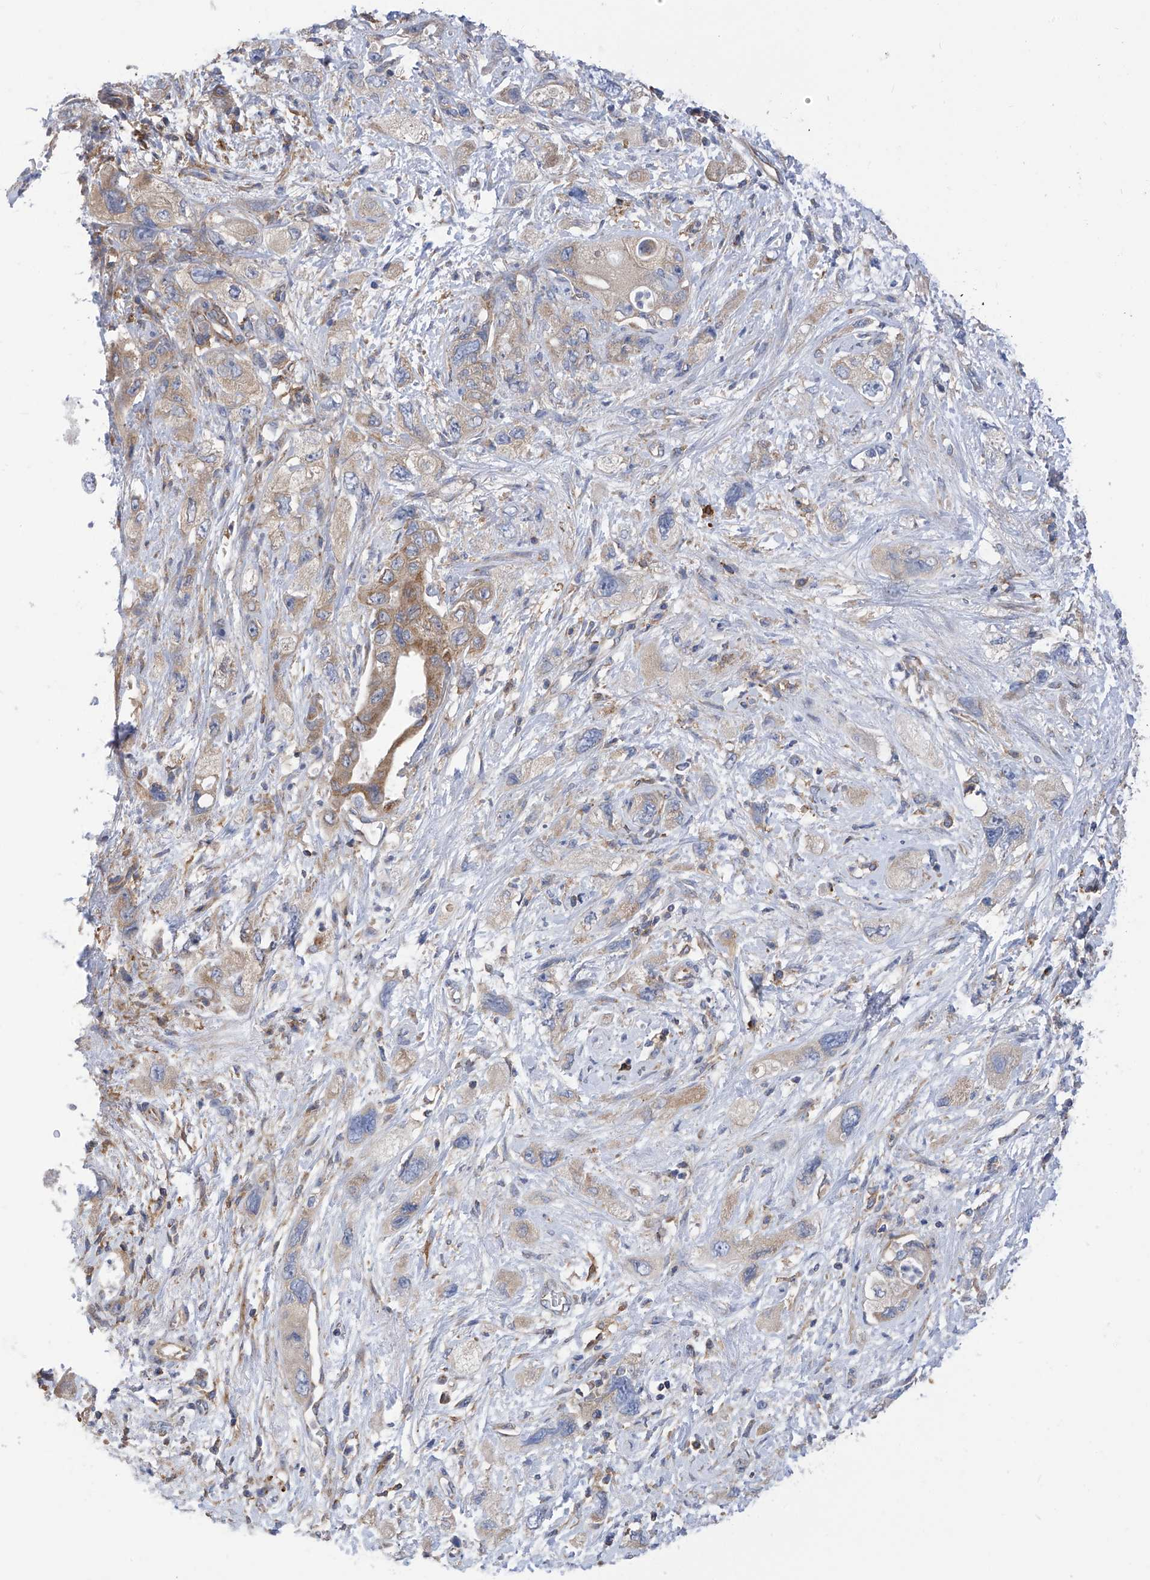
{"staining": {"intensity": "moderate", "quantity": "<25%", "location": "cytoplasmic/membranous"}, "tissue": "pancreatic cancer", "cell_type": "Tumor cells", "image_type": "cancer", "snomed": [{"axis": "morphology", "description": "Adenocarcinoma, NOS"}, {"axis": "topography", "description": "Pancreas"}], "caption": "A brown stain labels moderate cytoplasmic/membranous expression of a protein in adenocarcinoma (pancreatic) tumor cells.", "gene": "P2RX7", "patient": {"sex": "female", "age": 73}}